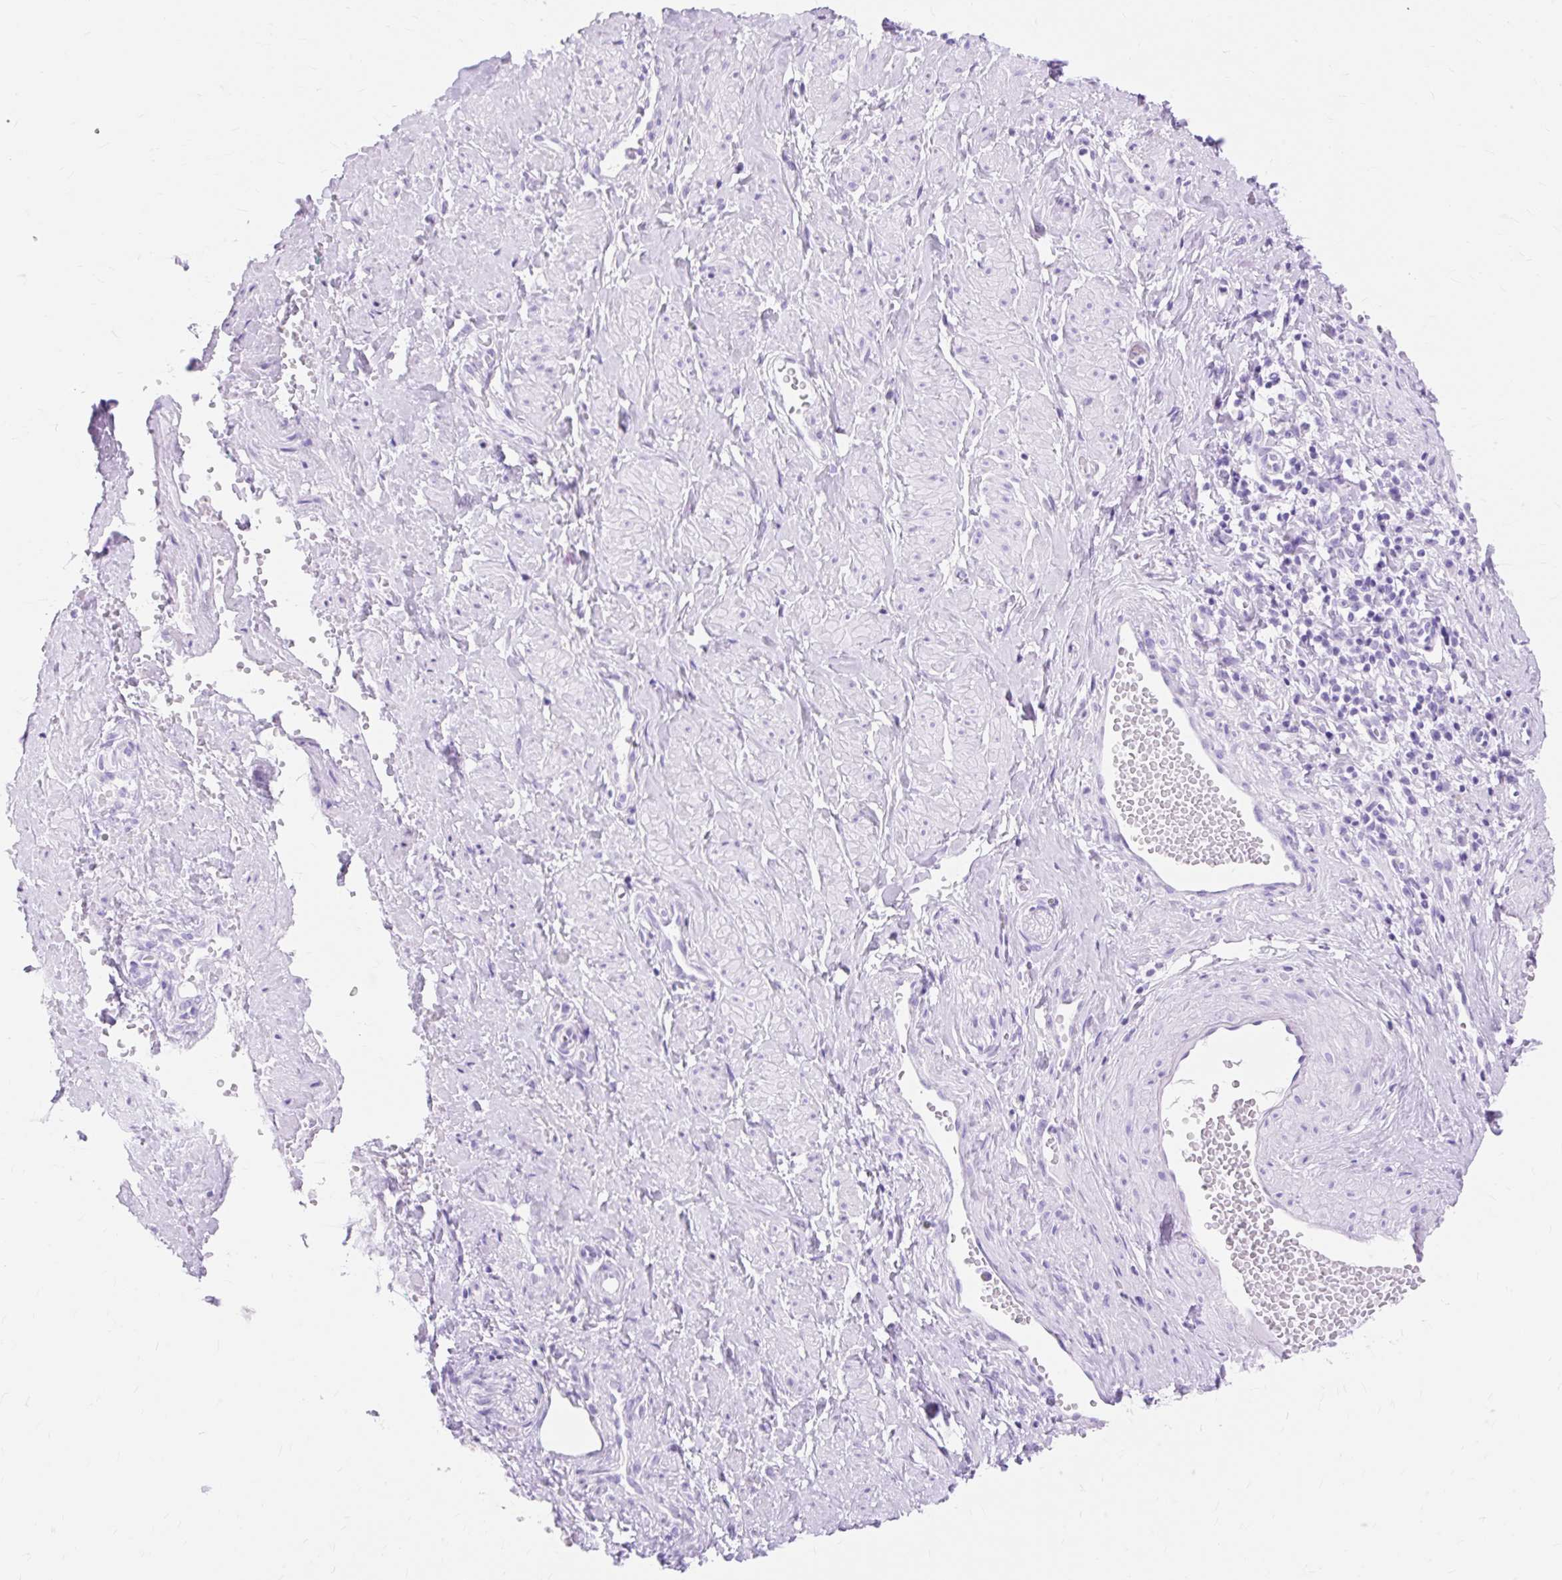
{"staining": {"intensity": "negative", "quantity": "none", "location": "none"}, "tissue": "cervical cancer", "cell_type": "Tumor cells", "image_type": "cancer", "snomed": [{"axis": "morphology", "description": "Adenocarcinoma, NOS"}, {"axis": "topography", "description": "Cervix"}], "caption": "This is a photomicrograph of immunohistochemistry staining of cervical adenocarcinoma, which shows no positivity in tumor cells.", "gene": "MBP", "patient": {"sex": "female", "age": 42}}